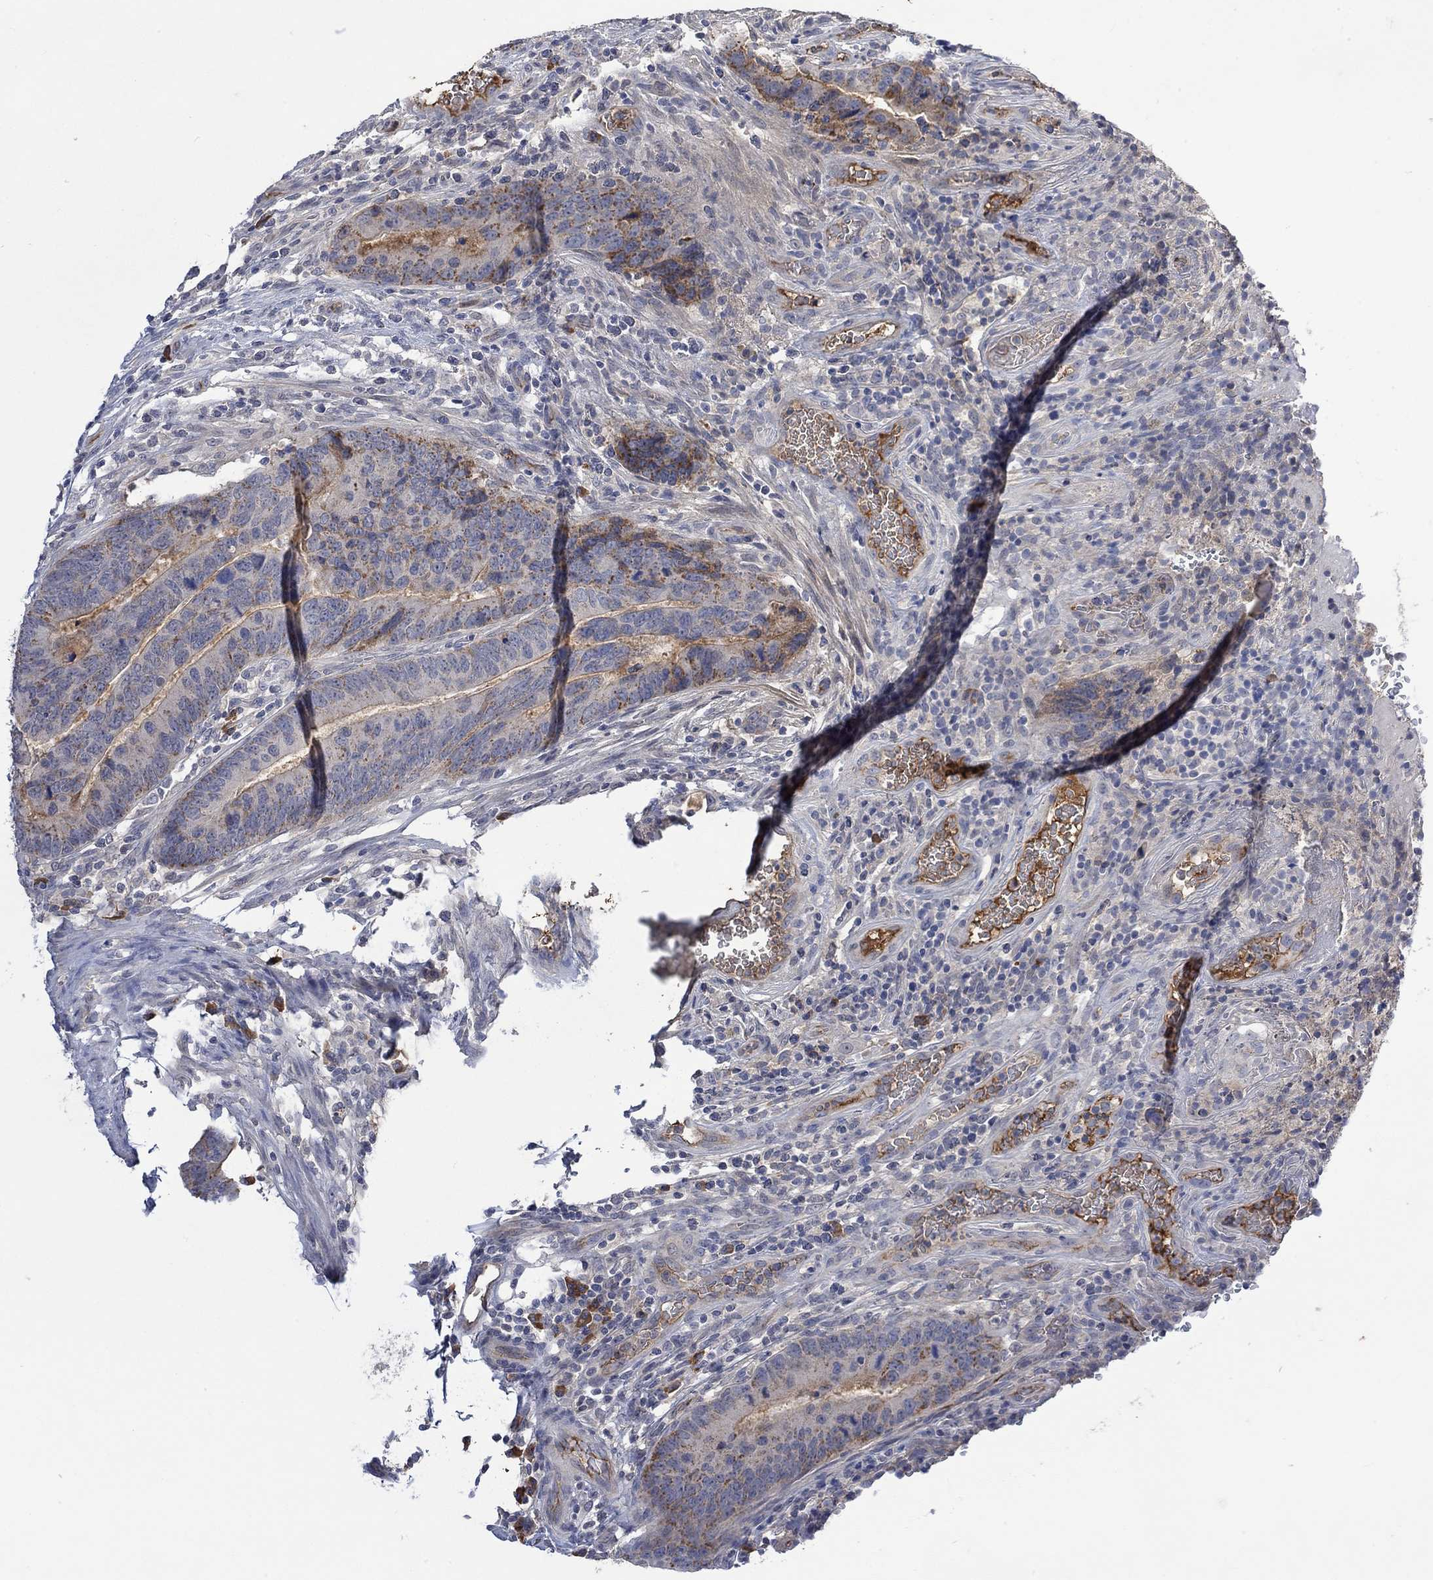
{"staining": {"intensity": "moderate", "quantity": "<25%", "location": "cytoplasmic/membranous"}, "tissue": "colorectal cancer", "cell_type": "Tumor cells", "image_type": "cancer", "snomed": [{"axis": "morphology", "description": "Adenocarcinoma, NOS"}, {"axis": "topography", "description": "Colon"}], "caption": "Brown immunohistochemical staining in adenocarcinoma (colorectal) reveals moderate cytoplasmic/membranous staining in approximately <25% of tumor cells. (brown staining indicates protein expression, while blue staining denotes nuclei).", "gene": "MSTN", "patient": {"sex": "female", "age": 56}}